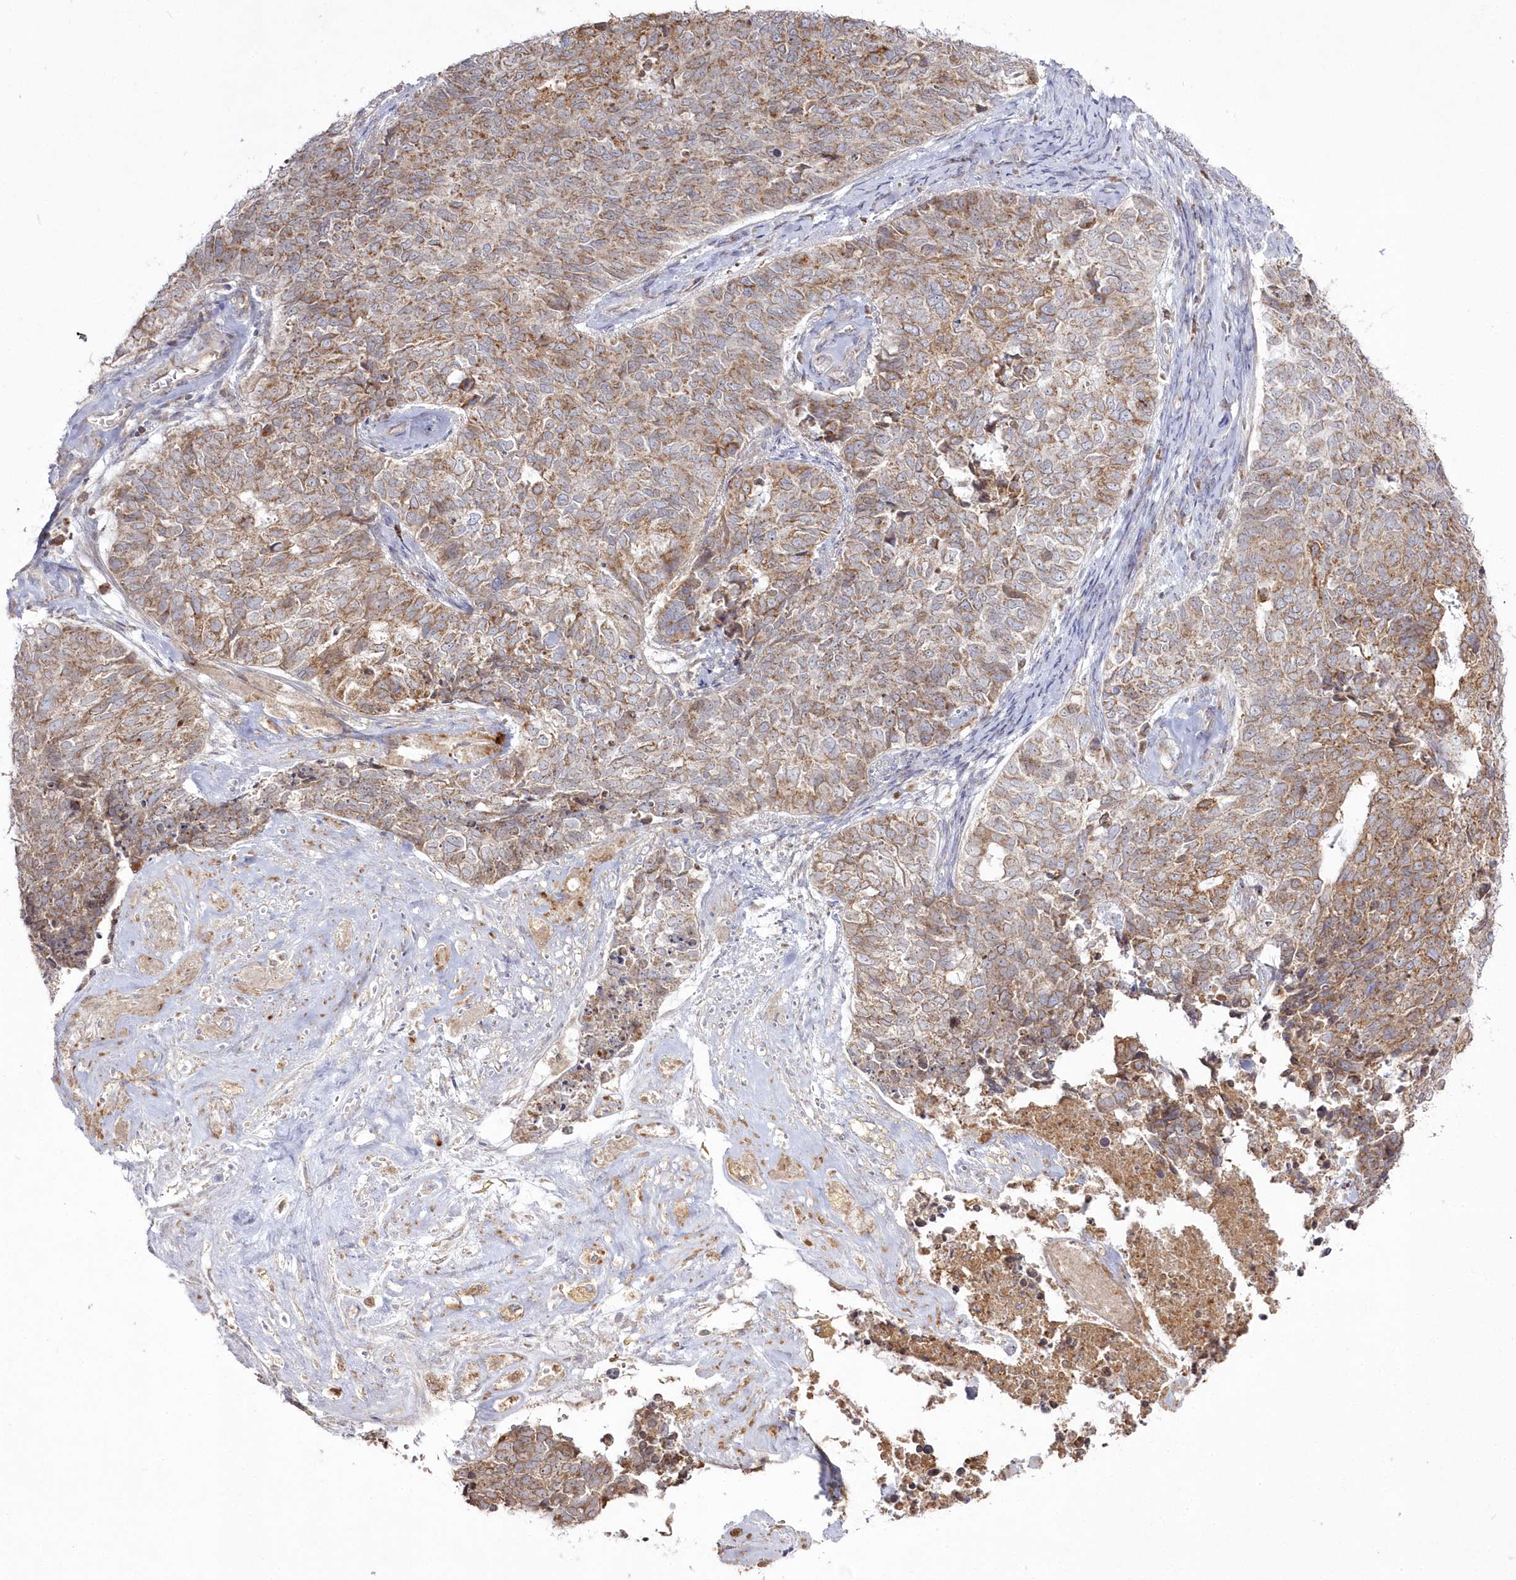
{"staining": {"intensity": "moderate", "quantity": ">75%", "location": "cytoplasmic/membranous"}, "tissue": "cervical cancer", "cell_type": "Tumor cells", "image_type": "cancer", "snomed": [{"axis": "morphology", "description": "Squamous cell carcinoma, NOS"}, {"axis": "topography", "description": "Cervix"}], "caption": "The image displays a brown stain indicating the presence of a protein in the cytoplasmic/membranous of tumor cells in squamous cell carcinoma (cervical).", "gene": "ARSB", "patient": {"sex": "female", "age": 63}}